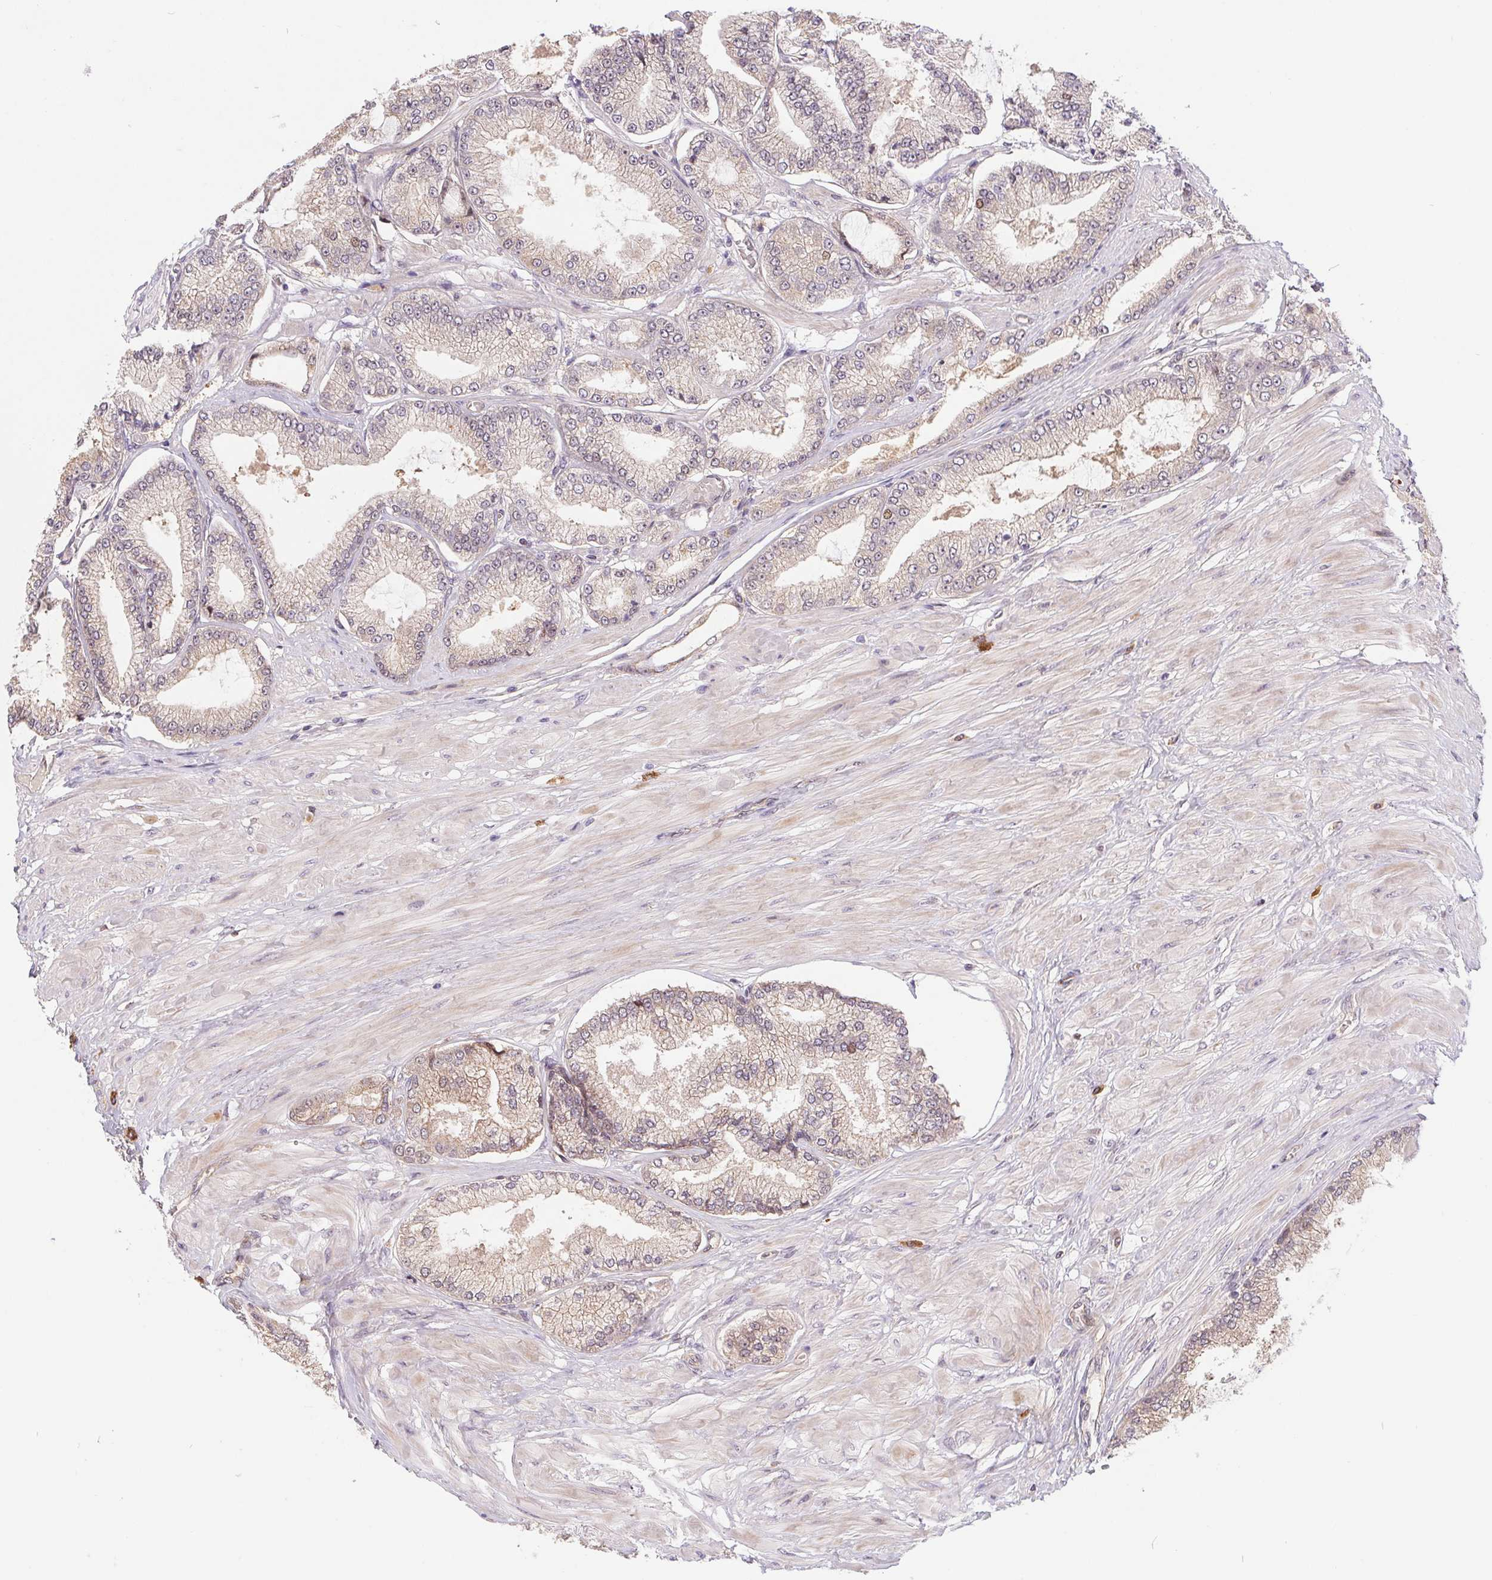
{"staining": {"intensity": "weak", "quantity": ">75%", "location": "cytoplasmic/membranous"}, "tissue": "prostate cancer", "cell_type": "Tumor cells", "image_type": "cancer", "snomed": [{"axis": "morphology", "description": "Adenocarcinoma, Low grade"}, {"axis": "topography", "description": "Prostate"}], "caption": "High-magnification brightfield microscopy of low-grade adenocarcinoma (prostate) stained with DAB (3,3'-diaminobenzidine) (brown) and counterstained with hematoxylin (blue). tumor cells exhibit weak cytoplasmic/membranous staining is appreciated in about>75% of cells.", "gene": "NUDT16", "patient": {"sex": "male", "age": 55}}